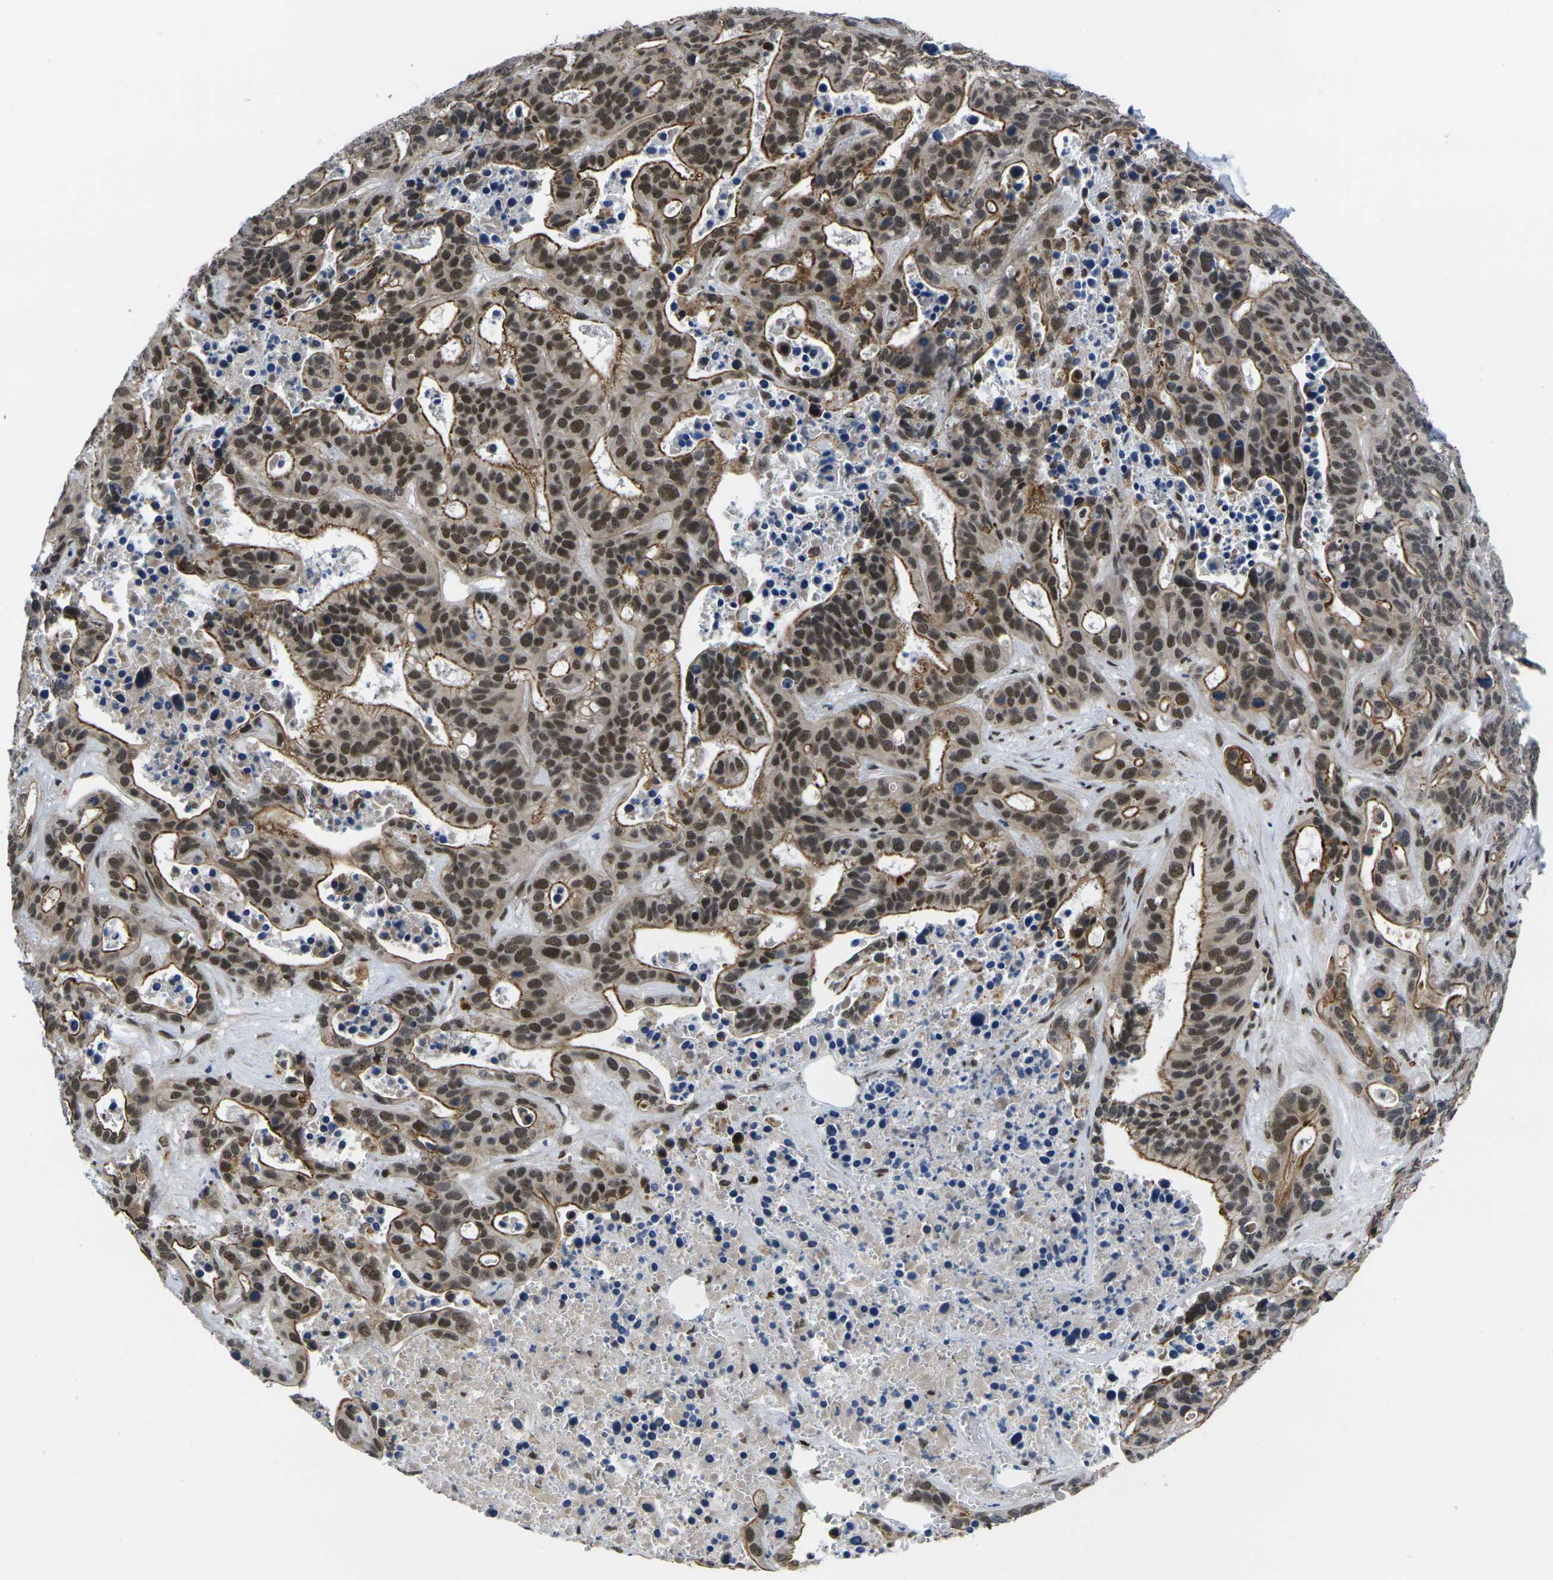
{"staining": {"intensity": "moderate", "quantity": ">75%", "location": "cytoplasmic/membranous,nuclear"}, "tissue": "liver cancer", "cell_type": "Tumor cells", "image_type": "cancer", "snomed": [{"axis": "morphology", "description": "Cholangiocarcinoma"}, {"axis": "topography", "description": "Liver"}], "caption": "IHC of cholangiocarcinoma (liver) exhibits medium levels of moderate cytoplasmic/membranous and nuclear positivity in about >75% of tumor cells. (IHC, brightfield microscopy, high magnification).", "gene": "RBM7", "patient": {"sex": "female", "age": 65}}